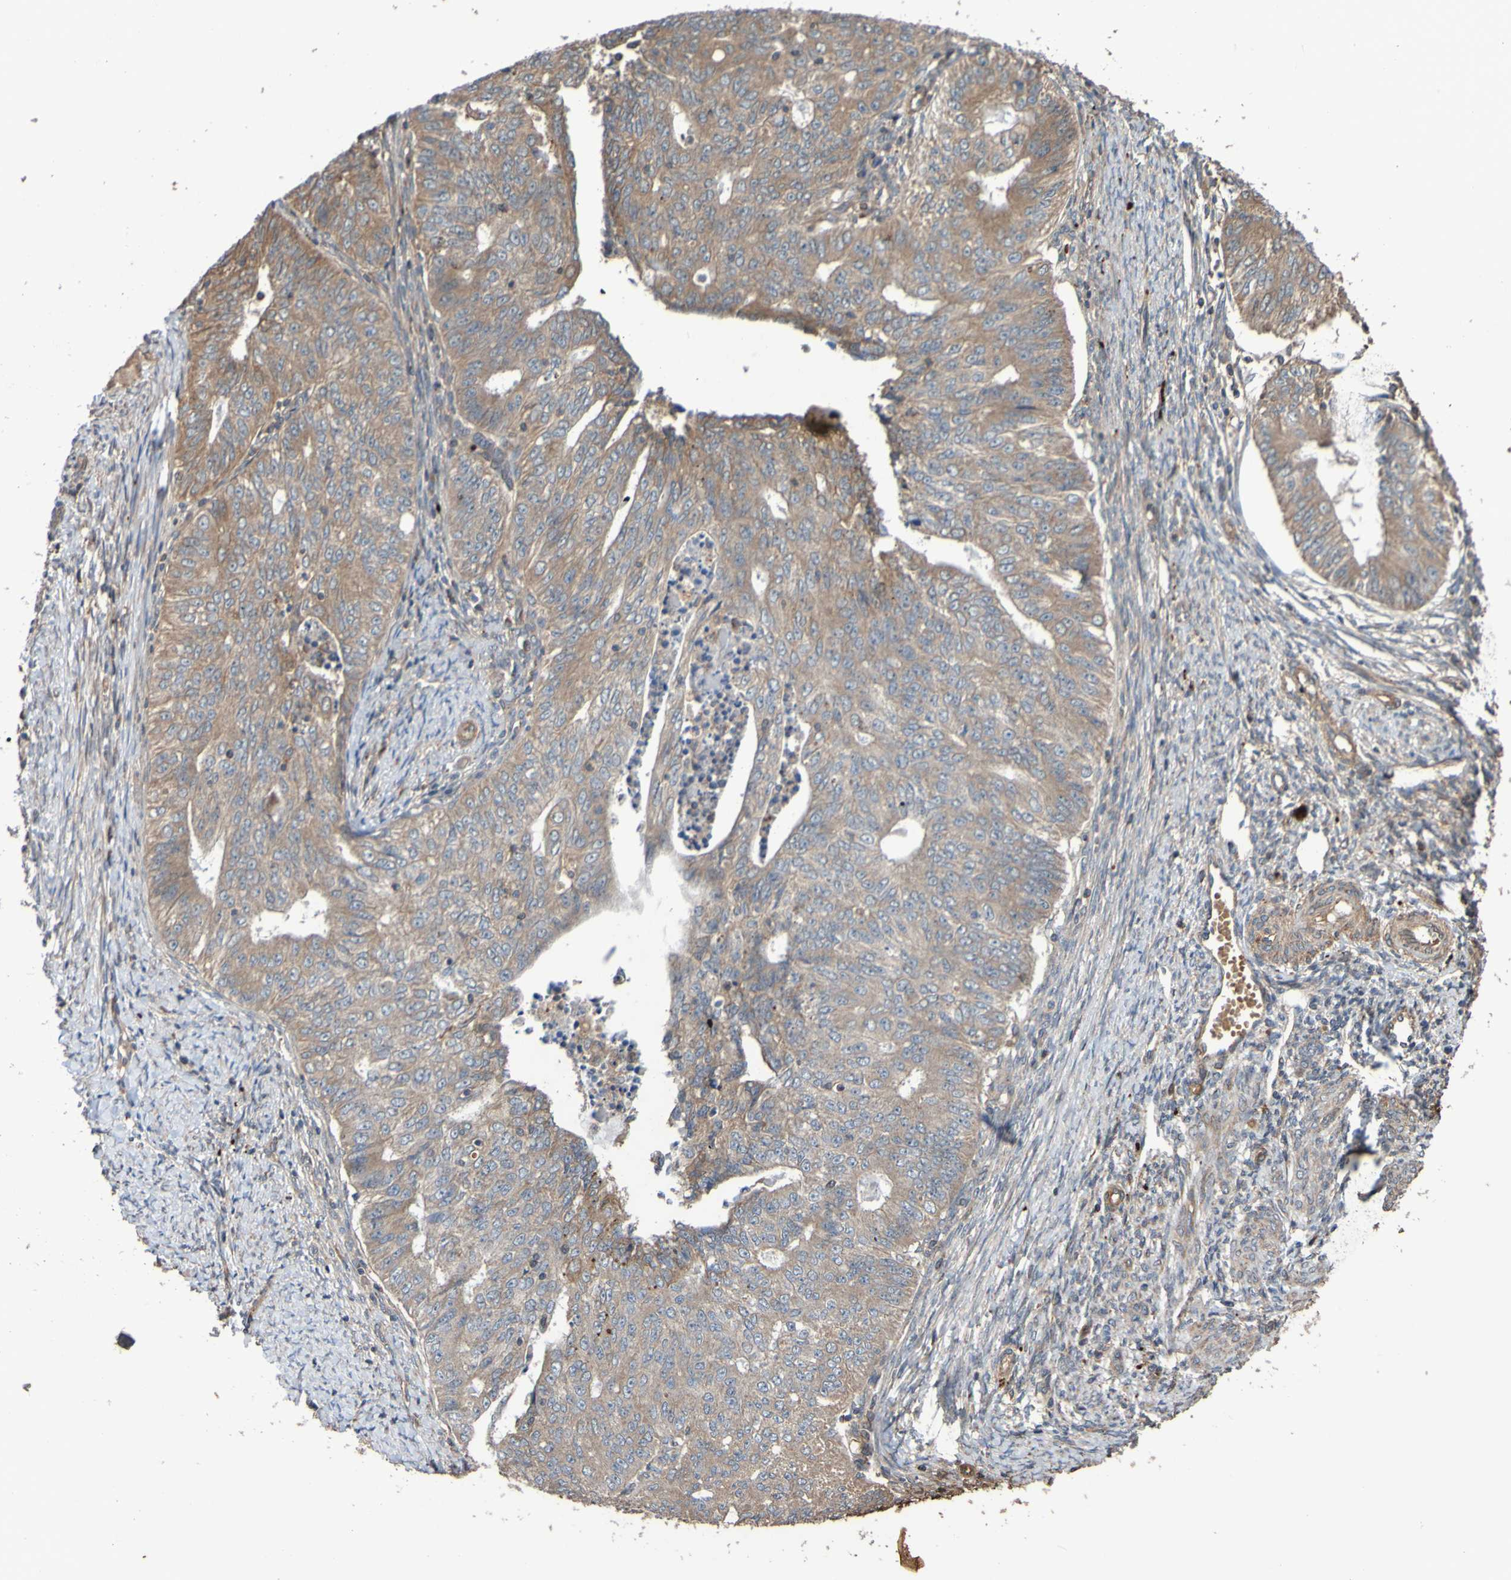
{"staining": {"intensity": "moderate", "quantity": ">75%", "location": "cytoplasmic/membranous"}, "tissue": "endometrial cancer", "cell_type": "Tumor cells", "image_type": "cancer", "snomed": [{"axis": "morphology", "description": "Adenocarcinoma, NOS"}, {"axis": "topography", "description": "Endometrium"}], "caption": "Protein staining exhibits moderate cytoplasmic/membranous staining in about >75% of tumor cells in endometrial cancer (adenocarcinoma).", "gene": "UCN", "patient": {"sex": "female", "age": 32}}